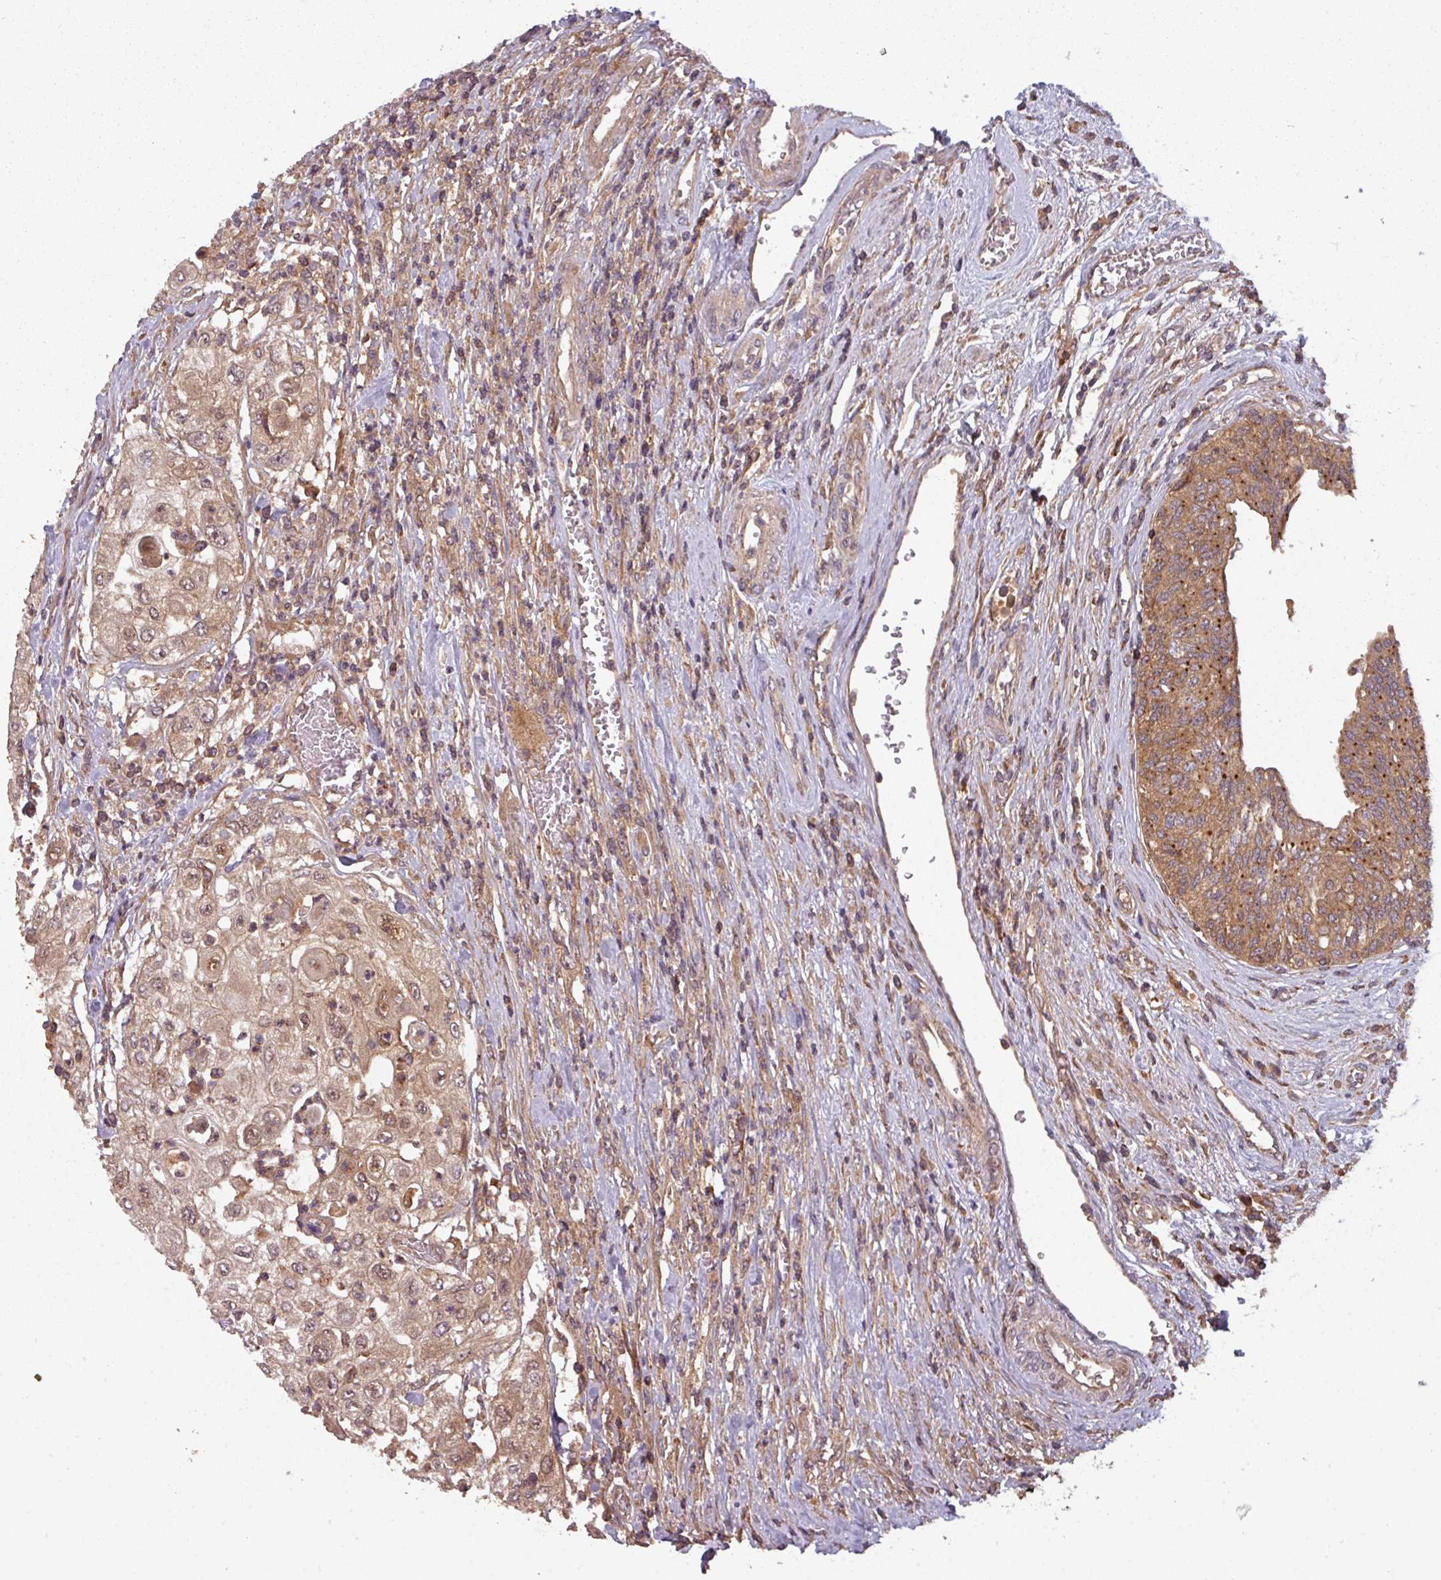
{"staining": {"intensity": "moderate", "quantity": ">75%", "location": "cytoplasmic/membranous,nuclear"}, "tissue": "urothelial cancer", "cell_type": "Tumor cells", "image_type": "cancer", "snomed": [{"axis": "morphology", "description": "Urothelial carcinoma, High grade"}, {"axis": "topography", "description": "Urinary bladder"}], "caption": "Urothelial carcinoma (high-grade) stained with a brown dye reveals moderate cytoplasmic/membranous and nuclear positive positivity in about >75% of tumor cells.", "gene": "GSKIP", "patient": {"sex": "female", "age": 79}}